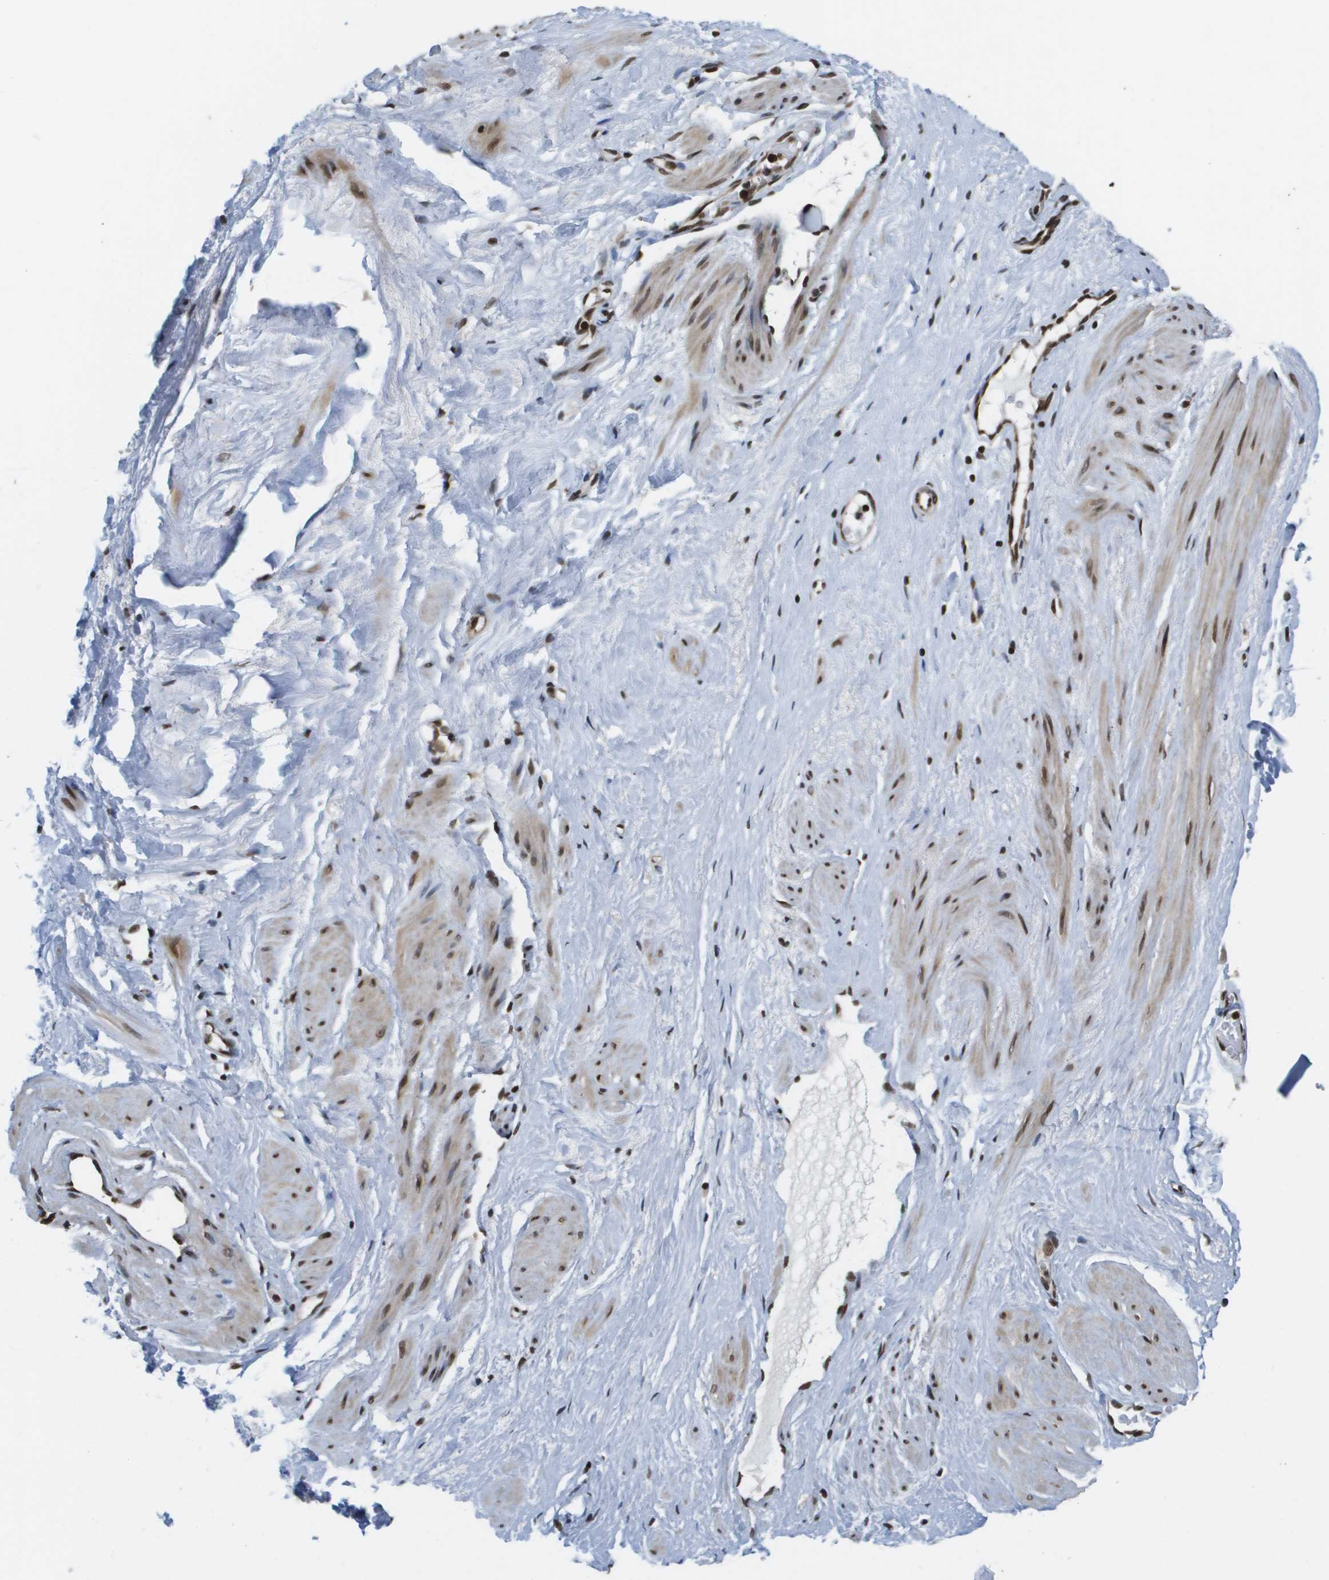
{"staining": {"intensity": "moderate", "quantity": ">75%", "location": "nuclear"}, "tissue": "adipose tissue", "cell_type": "Adipocytes", "image_type": "normal", "snomed": [{"axis": "morphology", "description": "Normal tissue, NOS"}, {"axis": "topography", "description": "Soft tissue"}, {"axis": "topography", "description": "Vascular tissue"}], "caption": "Unremarkable adipose tissue shows moderate nuclear staining in approximately >75% of adipocytes.", "gene": "RECQL4", "patient": {"sex": "female", "age": 35}}